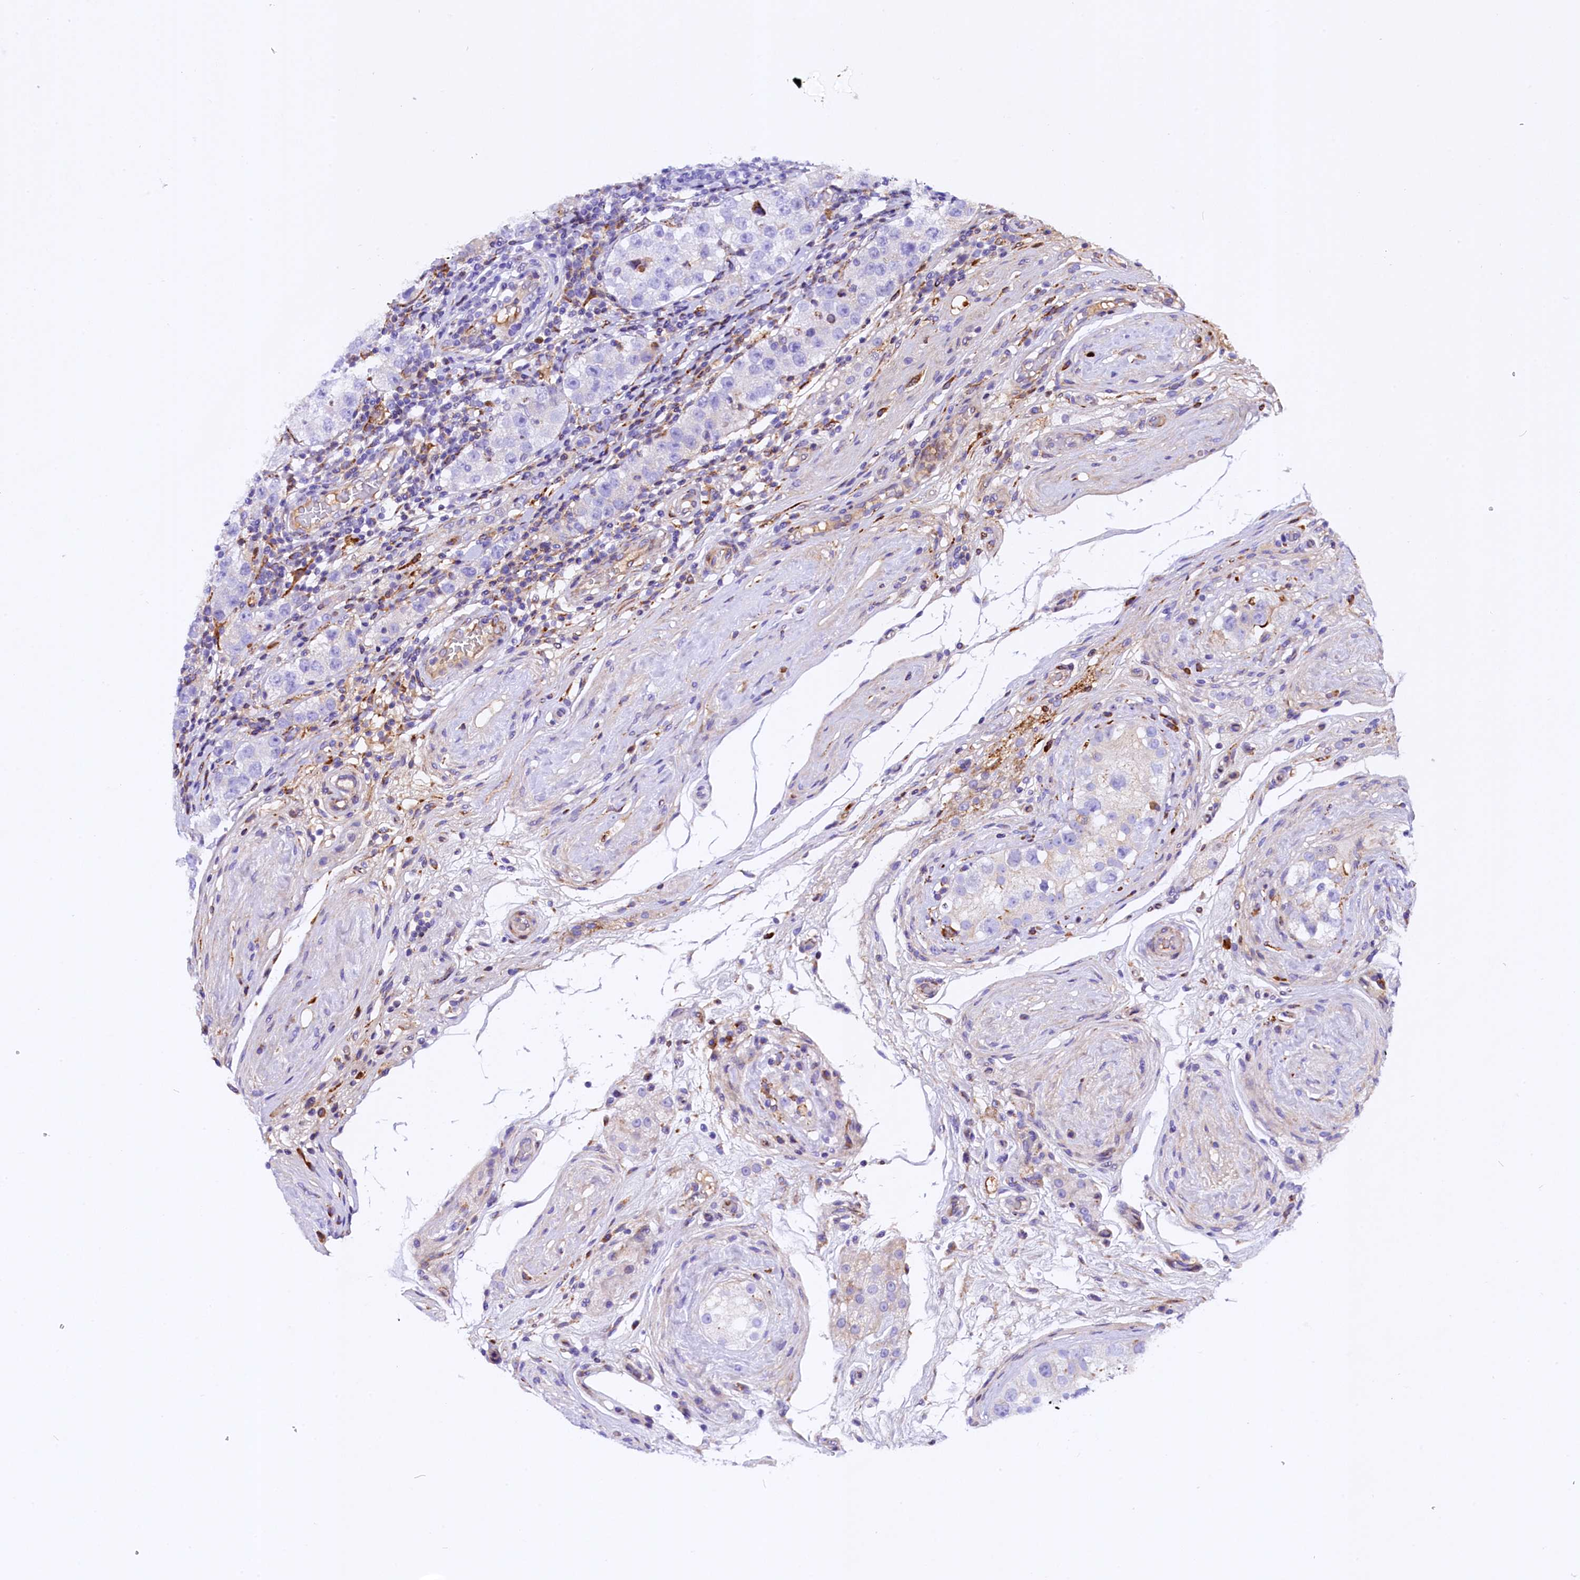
{"staining": {"intensity": "negative", "quantity": "none", "location": "none"}, "tissue": "testis cancer", "cell_type": "Tumor cells", "image_type": "cancer", "snomed": [{"axis": "morphology", "description": "Seminoma, NOS"}, {"axis": "topography", "description": "Testis"}], "caption": "Image shows no significant protein positivity in tumor cells of seminoma (testis).", "gene": "CMTR2", "patient": {"sex": "male", "age": 34}}